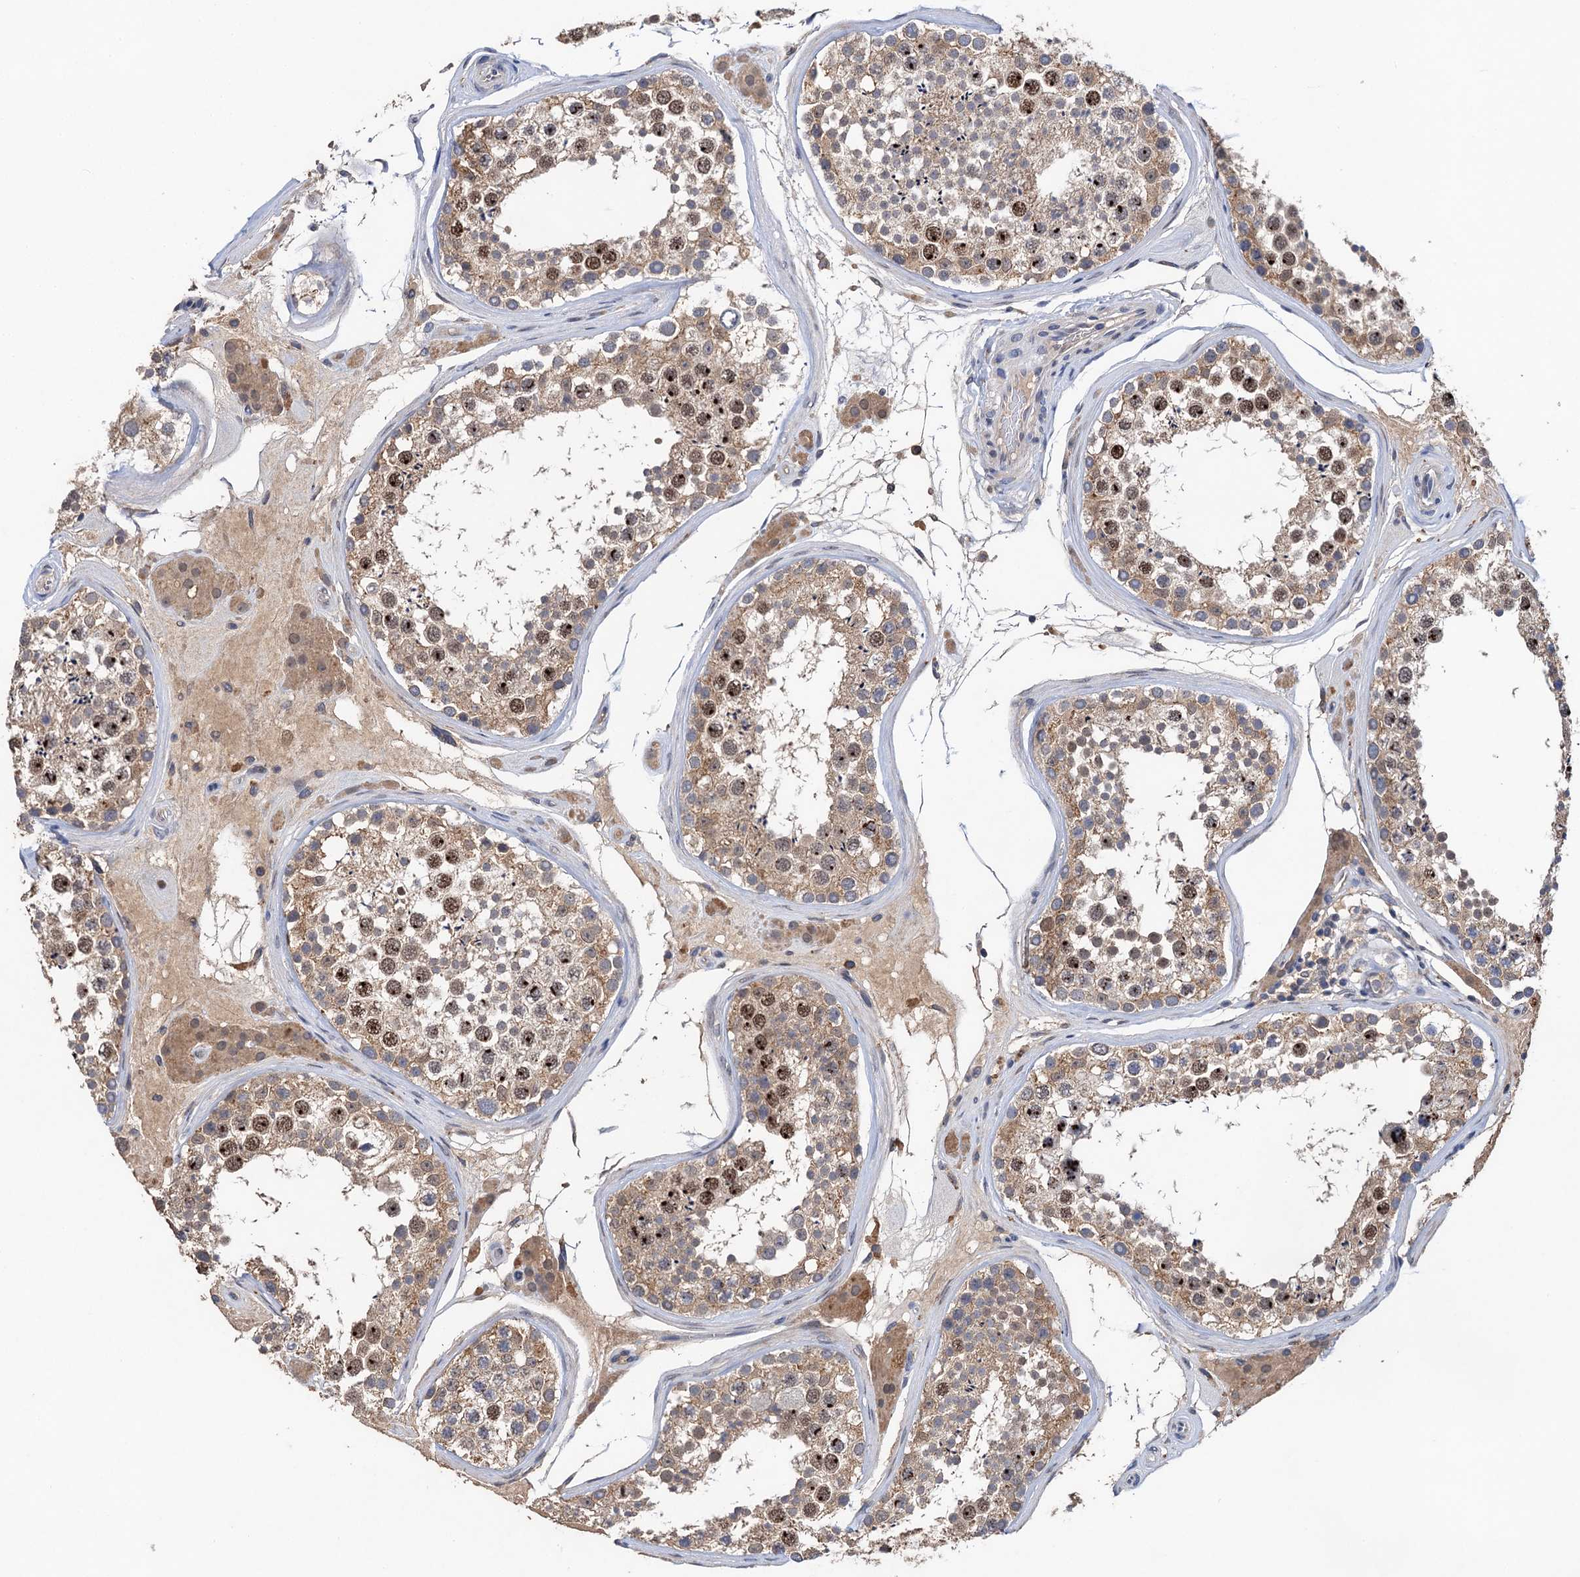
{"staining": {"intensity": "moderate", "quantity": "25%-75%", "location": "cytoplasmic/membranous,nuclear"}, "tissue": "testis", "cell_type": "Cells in seminiferous ducts", "image_type": "normal", "snomed": [{"axis": "morphology", "description": "Normal tissue, NOS"}, {"axis": "topography", "description": "Testis"}], "caption": "IHC of normal testis demonstrates medium levels of moderate cytoplasmic/membranous,nuclear positivity in about 25%-75% of cells in seminiferous ducts.", "gene": "TMEM39B", "patient": {"sex": "male", "age": 46}}